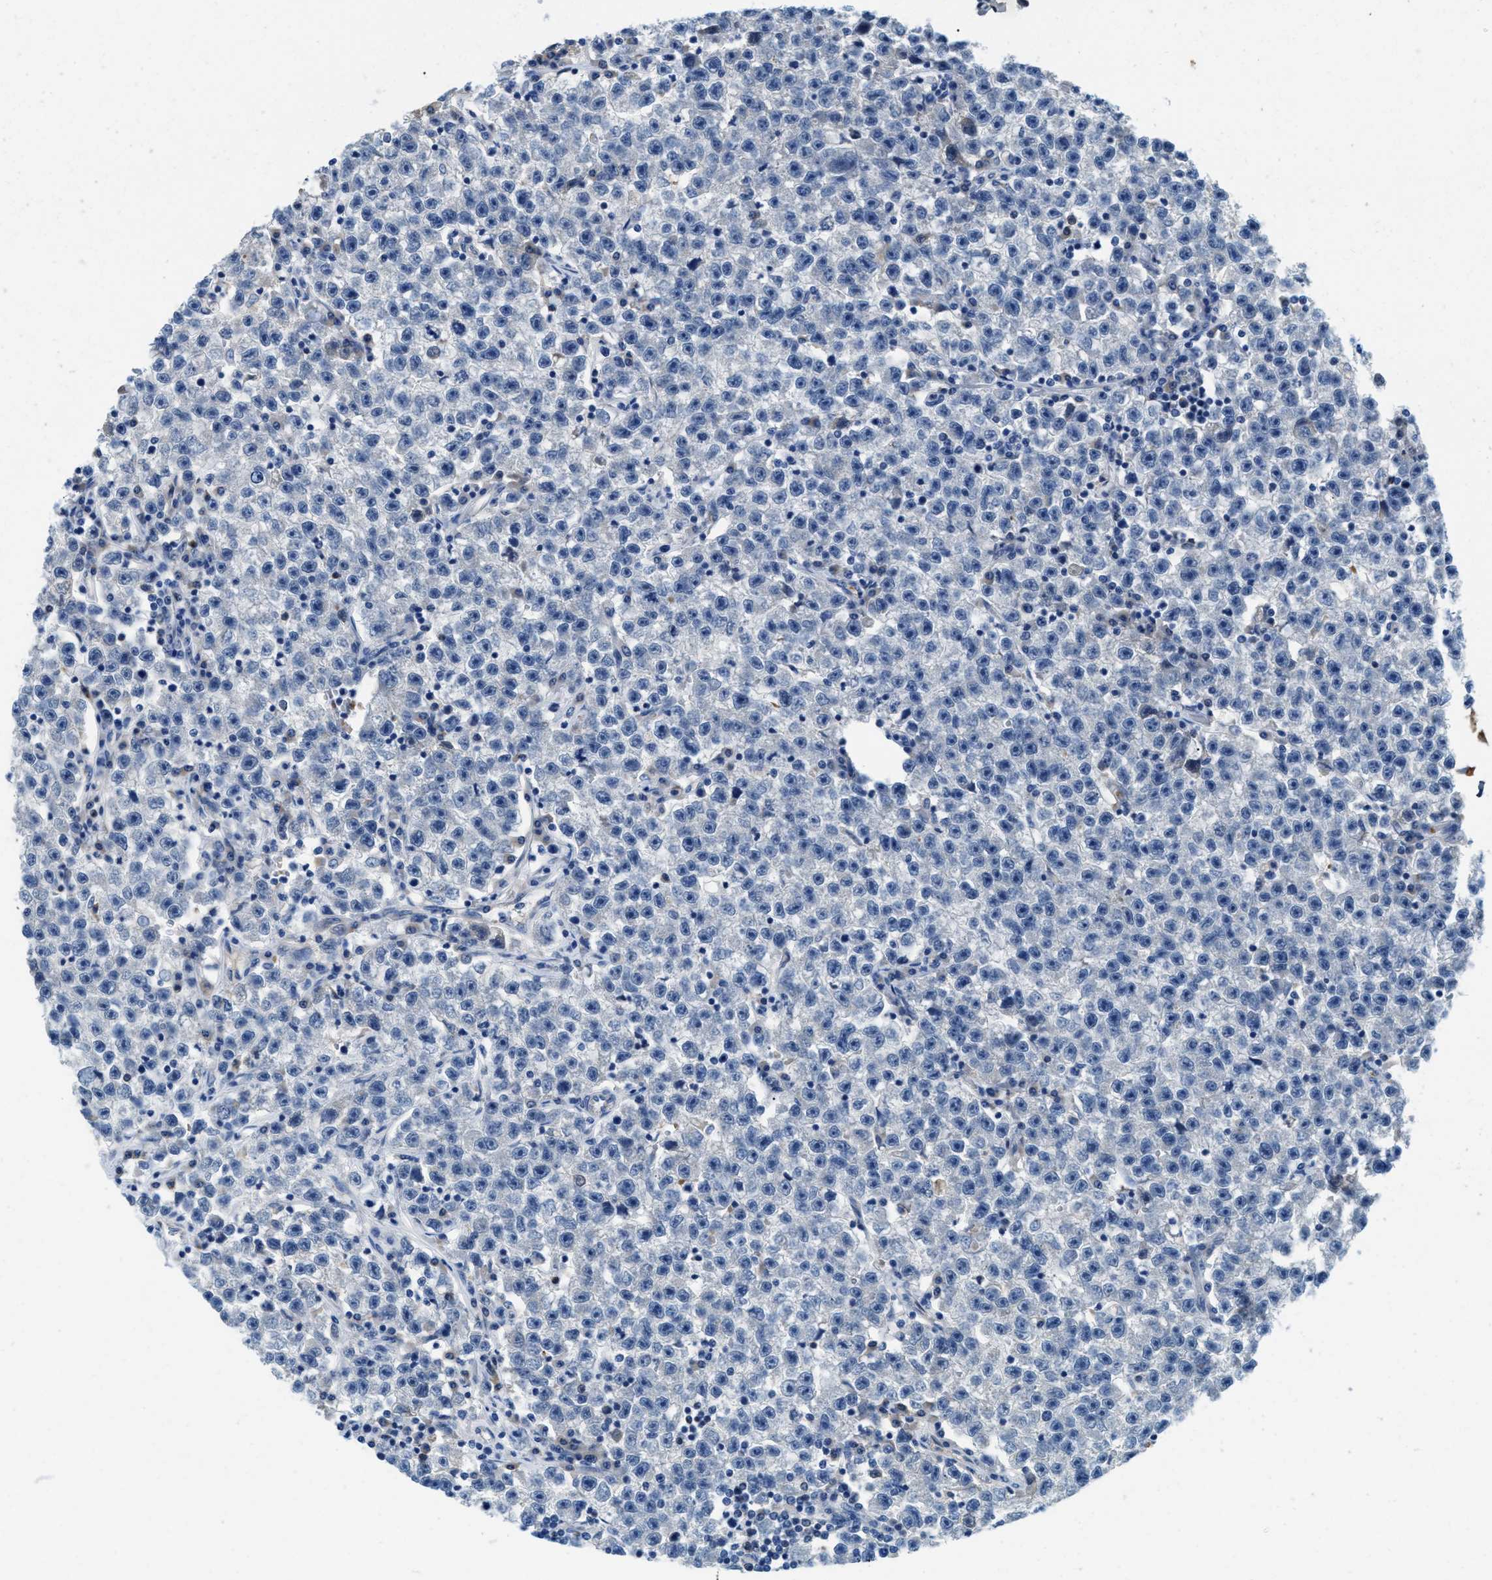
{"staining": {"intensity": "negative", "quantity": "none", "location": "none"}, "tissue": "testis cancer", "cell_type": "Tumor cells", "image_type": "cancer", "snomed": [{"axis": "morphology", "description": "Seminoma, NOS"}, {"axis": "topography", "description": "Testis"}], "caption": "DAB (3,3'-diaminobenzidine) immunohistochemical staining of seminoma (testis) reveals no significant expression in tumor cells.", "gene": "TSPAN3", "patient": {"sex": "male", "age": 22}}